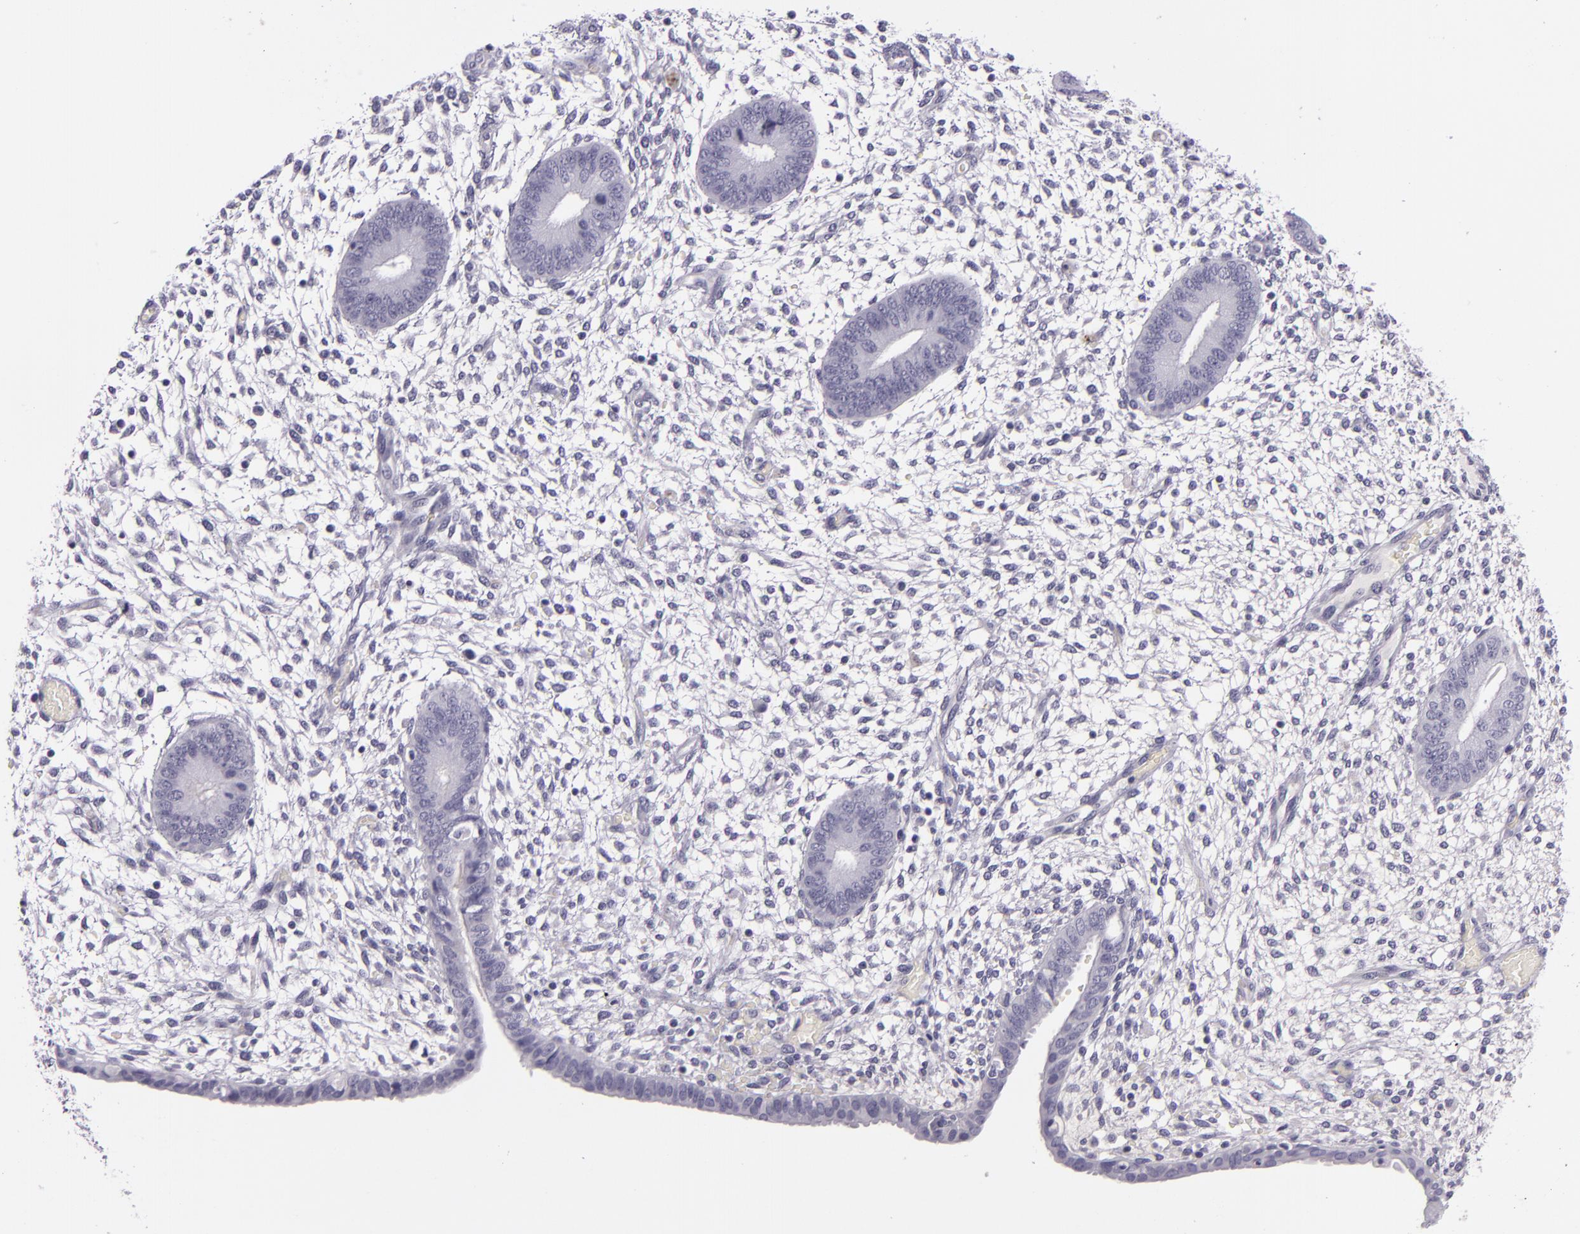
{"staining": {"intensity": "negative", "quantity": "none", "location": "none"}, "tissue": "endometrium", "cell_type": "Cells in endometrial stroma", "image_type": "normal", "snomed": [{"axis": "morphology", "description": "Normal tissue, NOS"}, {"axis": "topography", "description": "Endometrium"}], "caption": "Cells in endometrial stroma are negative for protein expression in normal human endometrium. (DAB (3,3'-diaminobenzidine) immunohistochemistry (IHC) visualized using brightfield microscopy, high magnification).", "gene": "INA", "patient": {"sex": "female", "age": 42}}